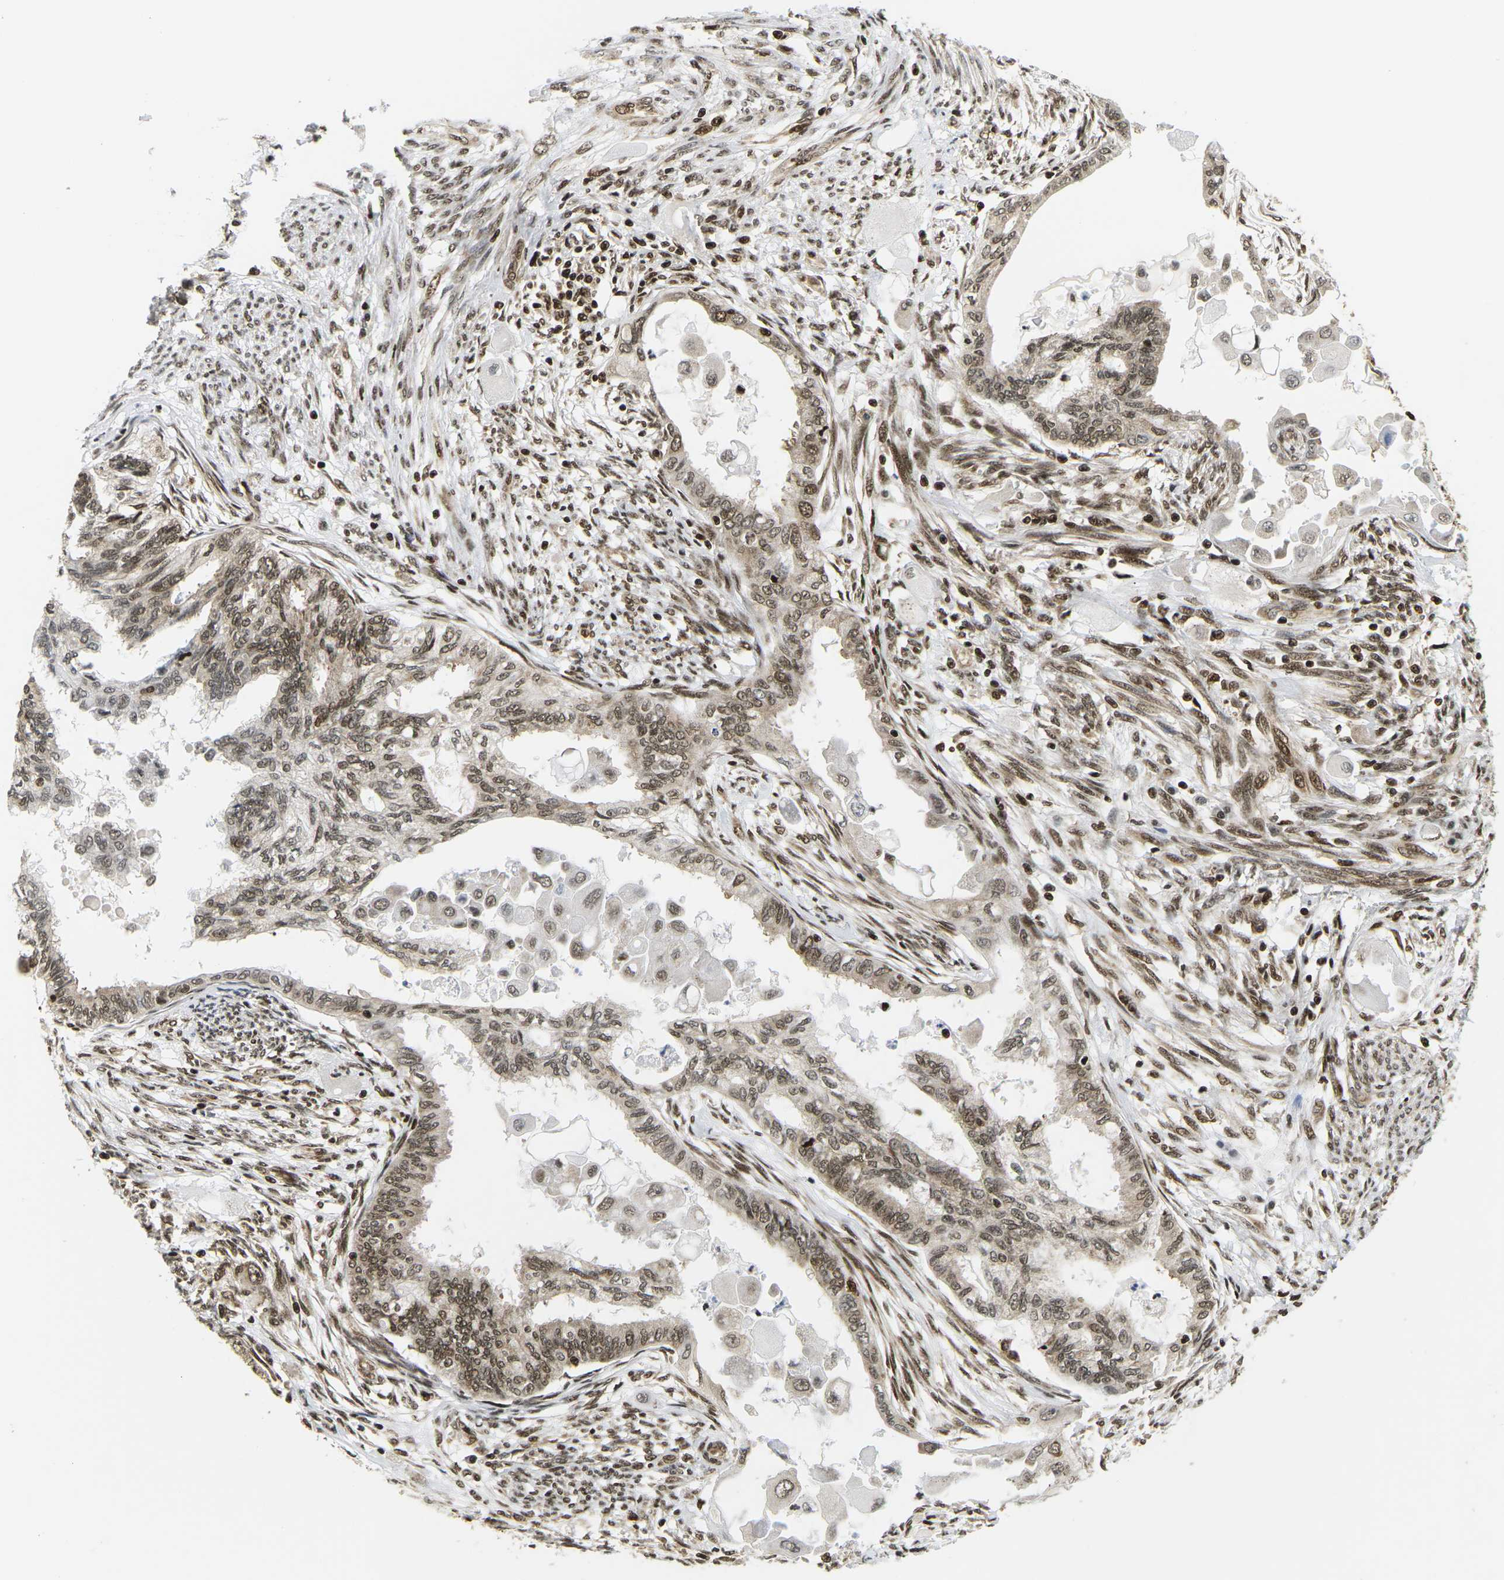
{"staining": {"intensity": "moderate", "quantity": ">75%", "location": "cytoplasmic/membranous,nuclear"}, "tissue": "cervical cancer", "cell_type": "Tumor cells", "image_type": "cancer", "snomed": [{"axis": "morphology", "description": "Normal tissue, NOS"}, {"axis": "morphology", "description": "Adenocarcinoma, NOS"}, {"axis": "topography", "description": "Cervix"}, {"axis": "topography", "description": "Endometrium"}], "caption": "An immunohistochemistry (IHC) image of neoplastic tissue is shown. Protein staining in brown shows moderate cytoplasmic/membranous and nuclear positivity in adenocarcinoma (cervical) within tumor cells.", "gene": "CELF1", "patient": {"sex": "female", "age": 86}}